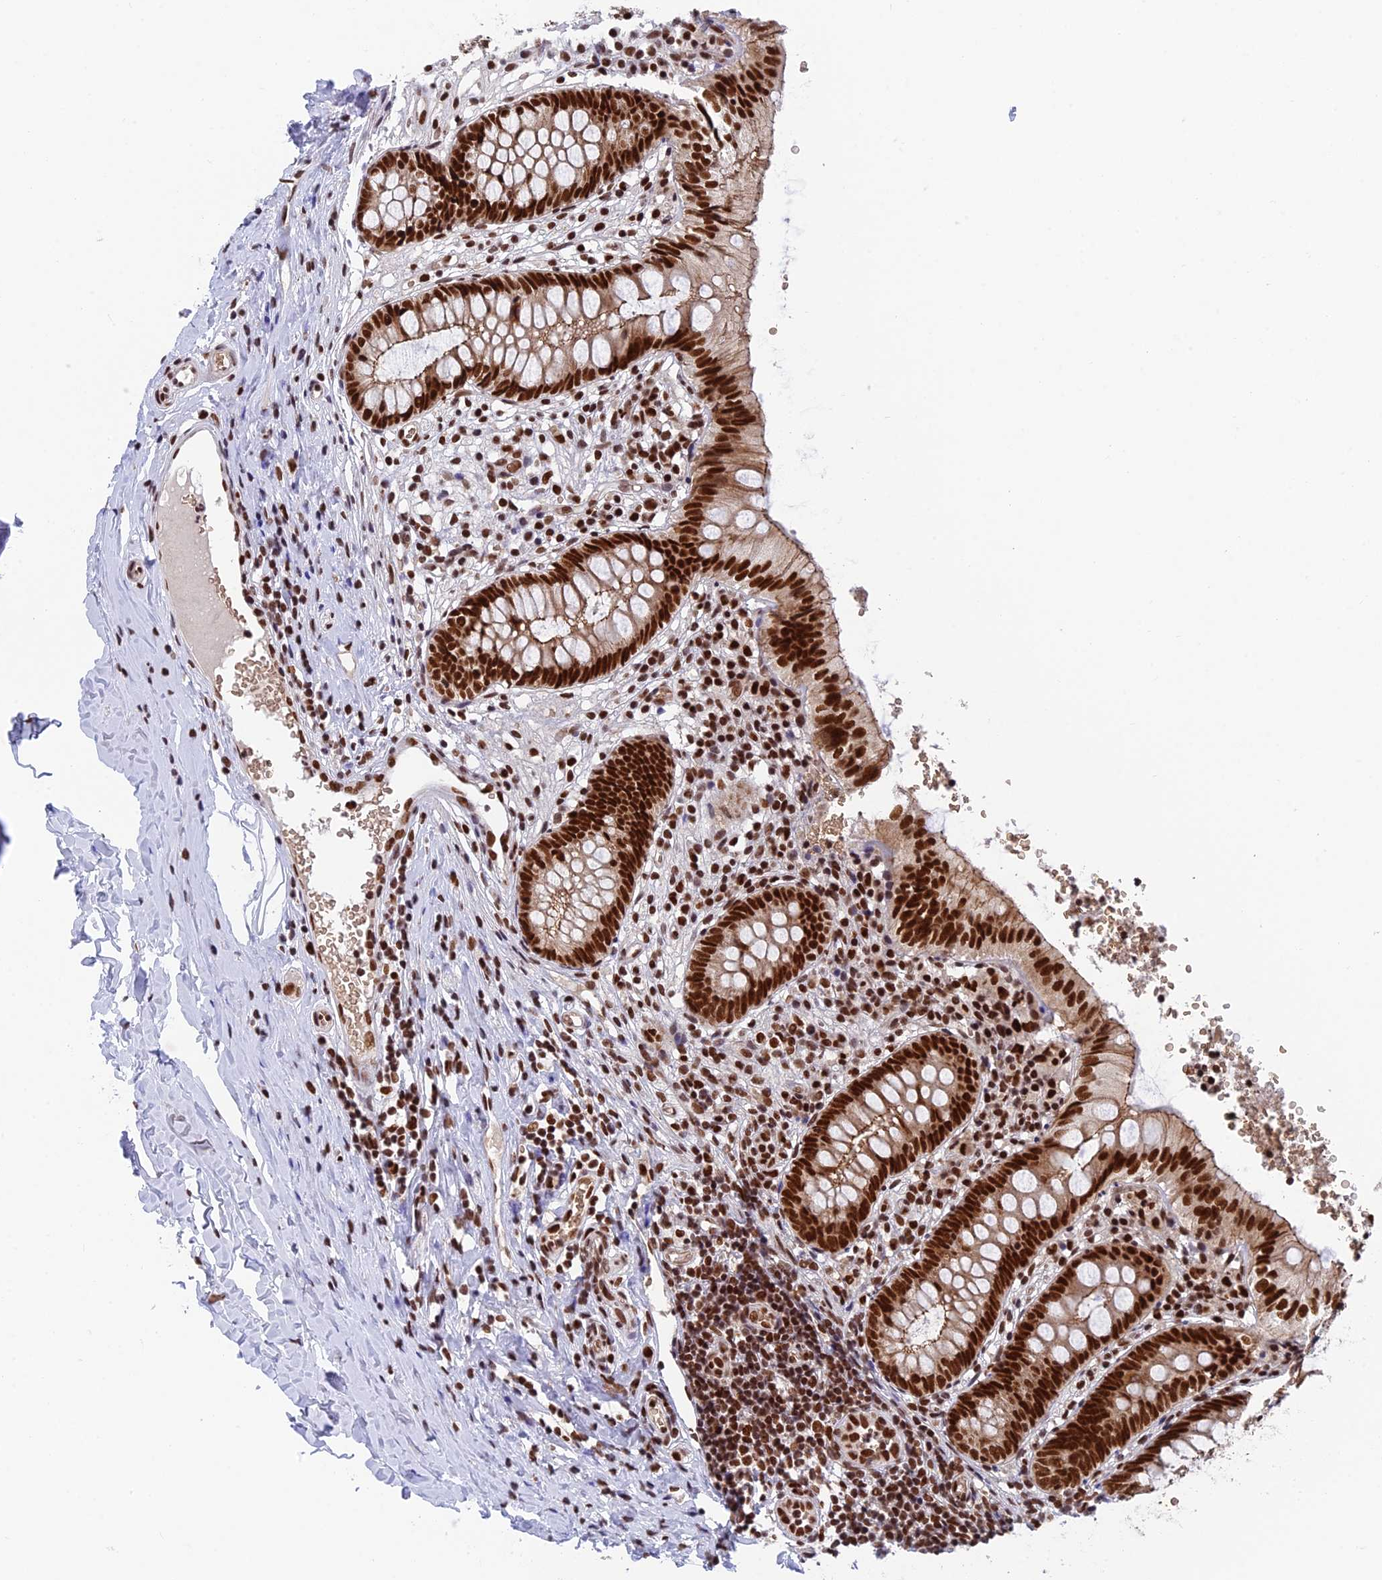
{"staining": {"intensity": "strong", "quantity": ">75%", "location": "nuclear"}, "tissue": "appendix", "cell_type": "Glandular cells", "image_type": "normal", "snomed": [{"axis": "morphology", "description": "Normal tissue, NOS"}, {"axis": "topography", "description": "Appendix"}], "caption": "Immunohistochemical staining of normal human appendix displays strong nuclear protein expression in approximately >75% of glandular cells.", "gene": "EEF1AKMT3", "patient": {"sex": "male", "age": 8}}